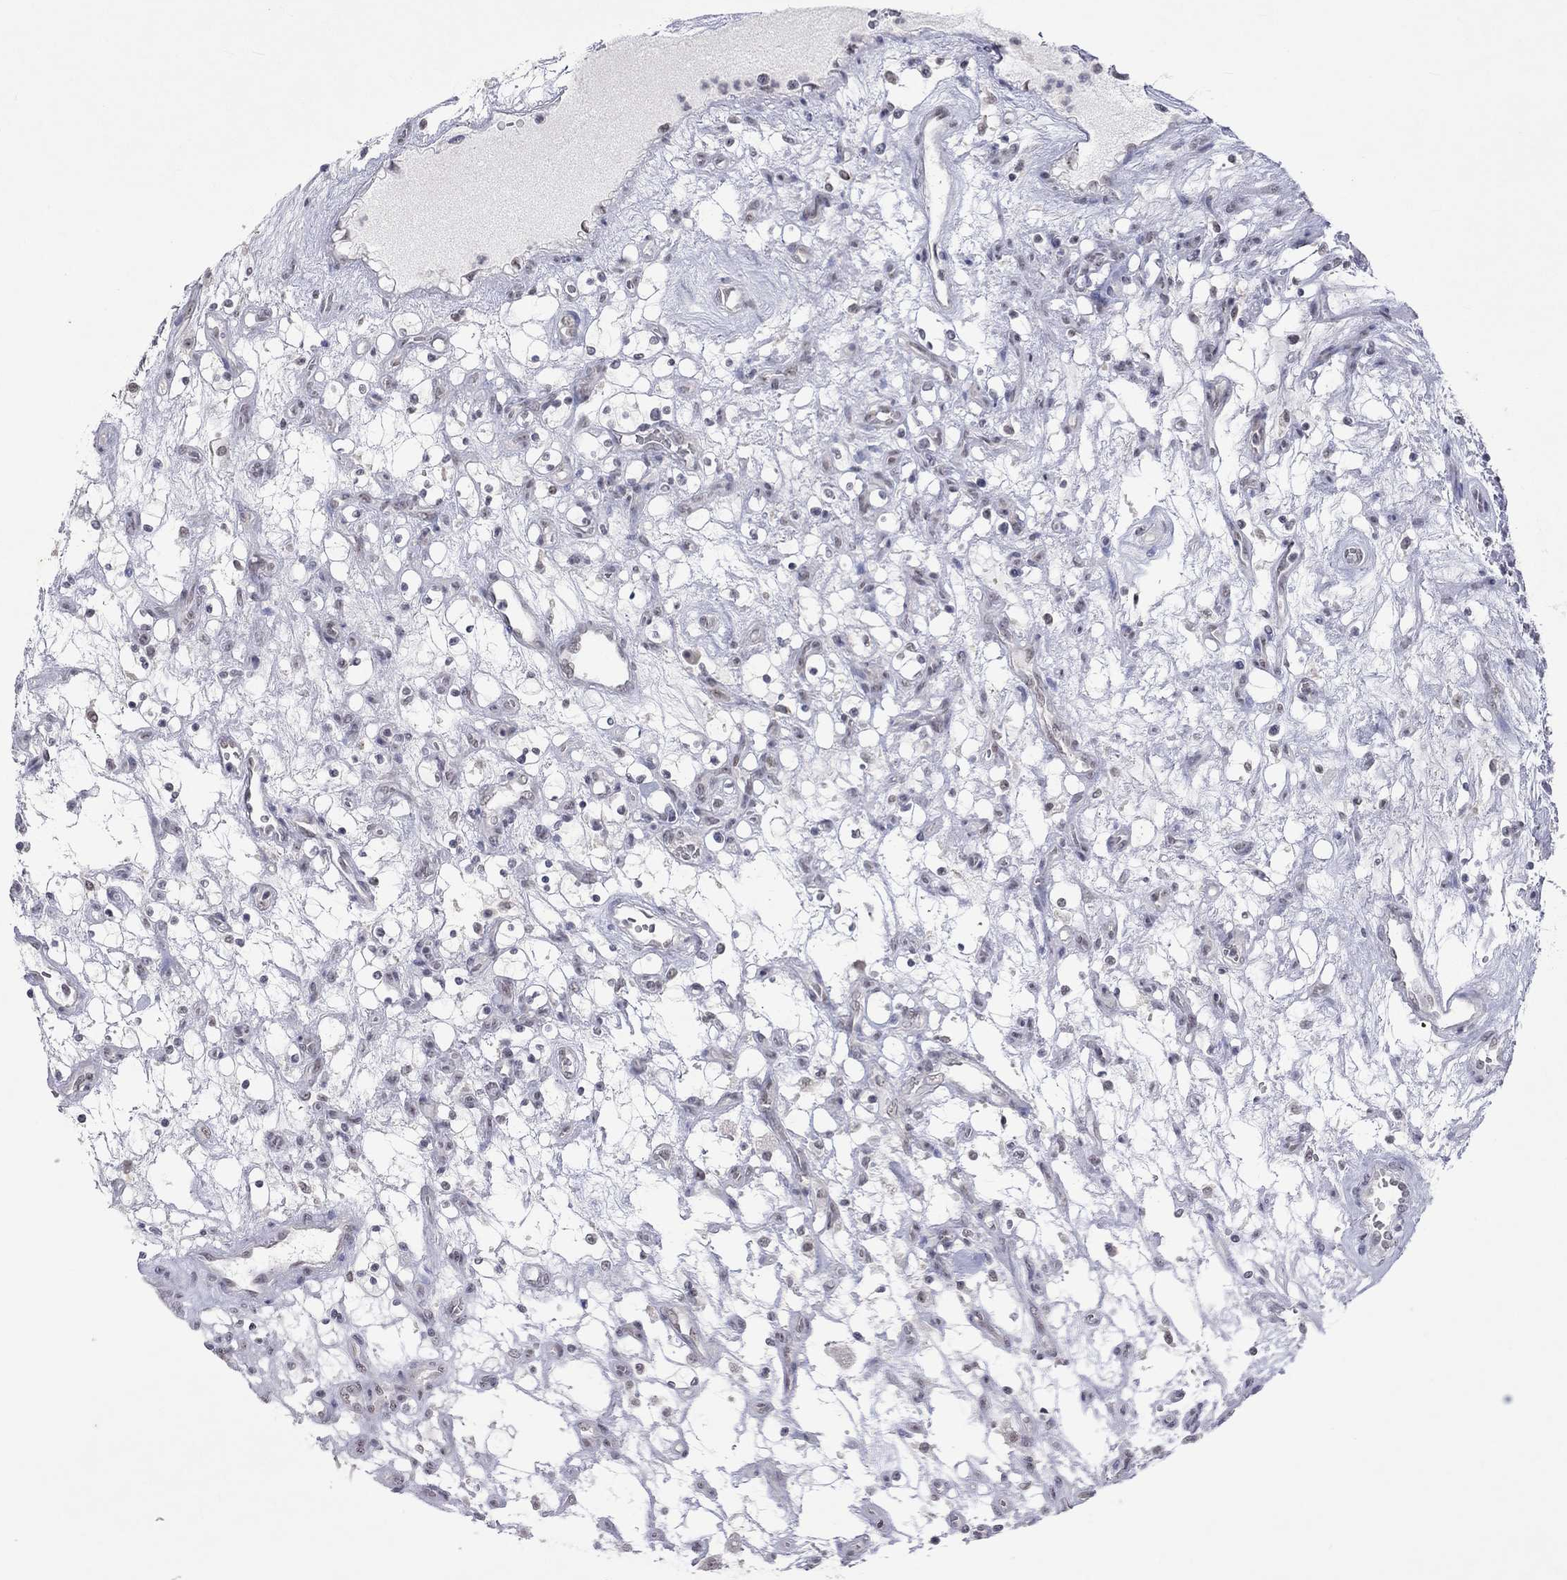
{"staining": {"intensity": "negative", "quantity": "none", "location": "none"}, "tissue": "renal cancer", "cell_type": "Tumor cells", "image_type": "cancer", "snomed": [{"axis": "morphology", "description": "Adenocarcinoma, NOS"}, {"axis": "topography", "description": "Kidney"}], "caption": "Immunohistochemical staining of renal adenocarcinoma exhibits no significant positivity in tumor cells. (Stains: DAB IHC with hematoxylin counter stain, Microscopy: brightfield microscopy at high magnification).", "gene": "TMEM143", "patient": {"sex": "female", "age": 69}}